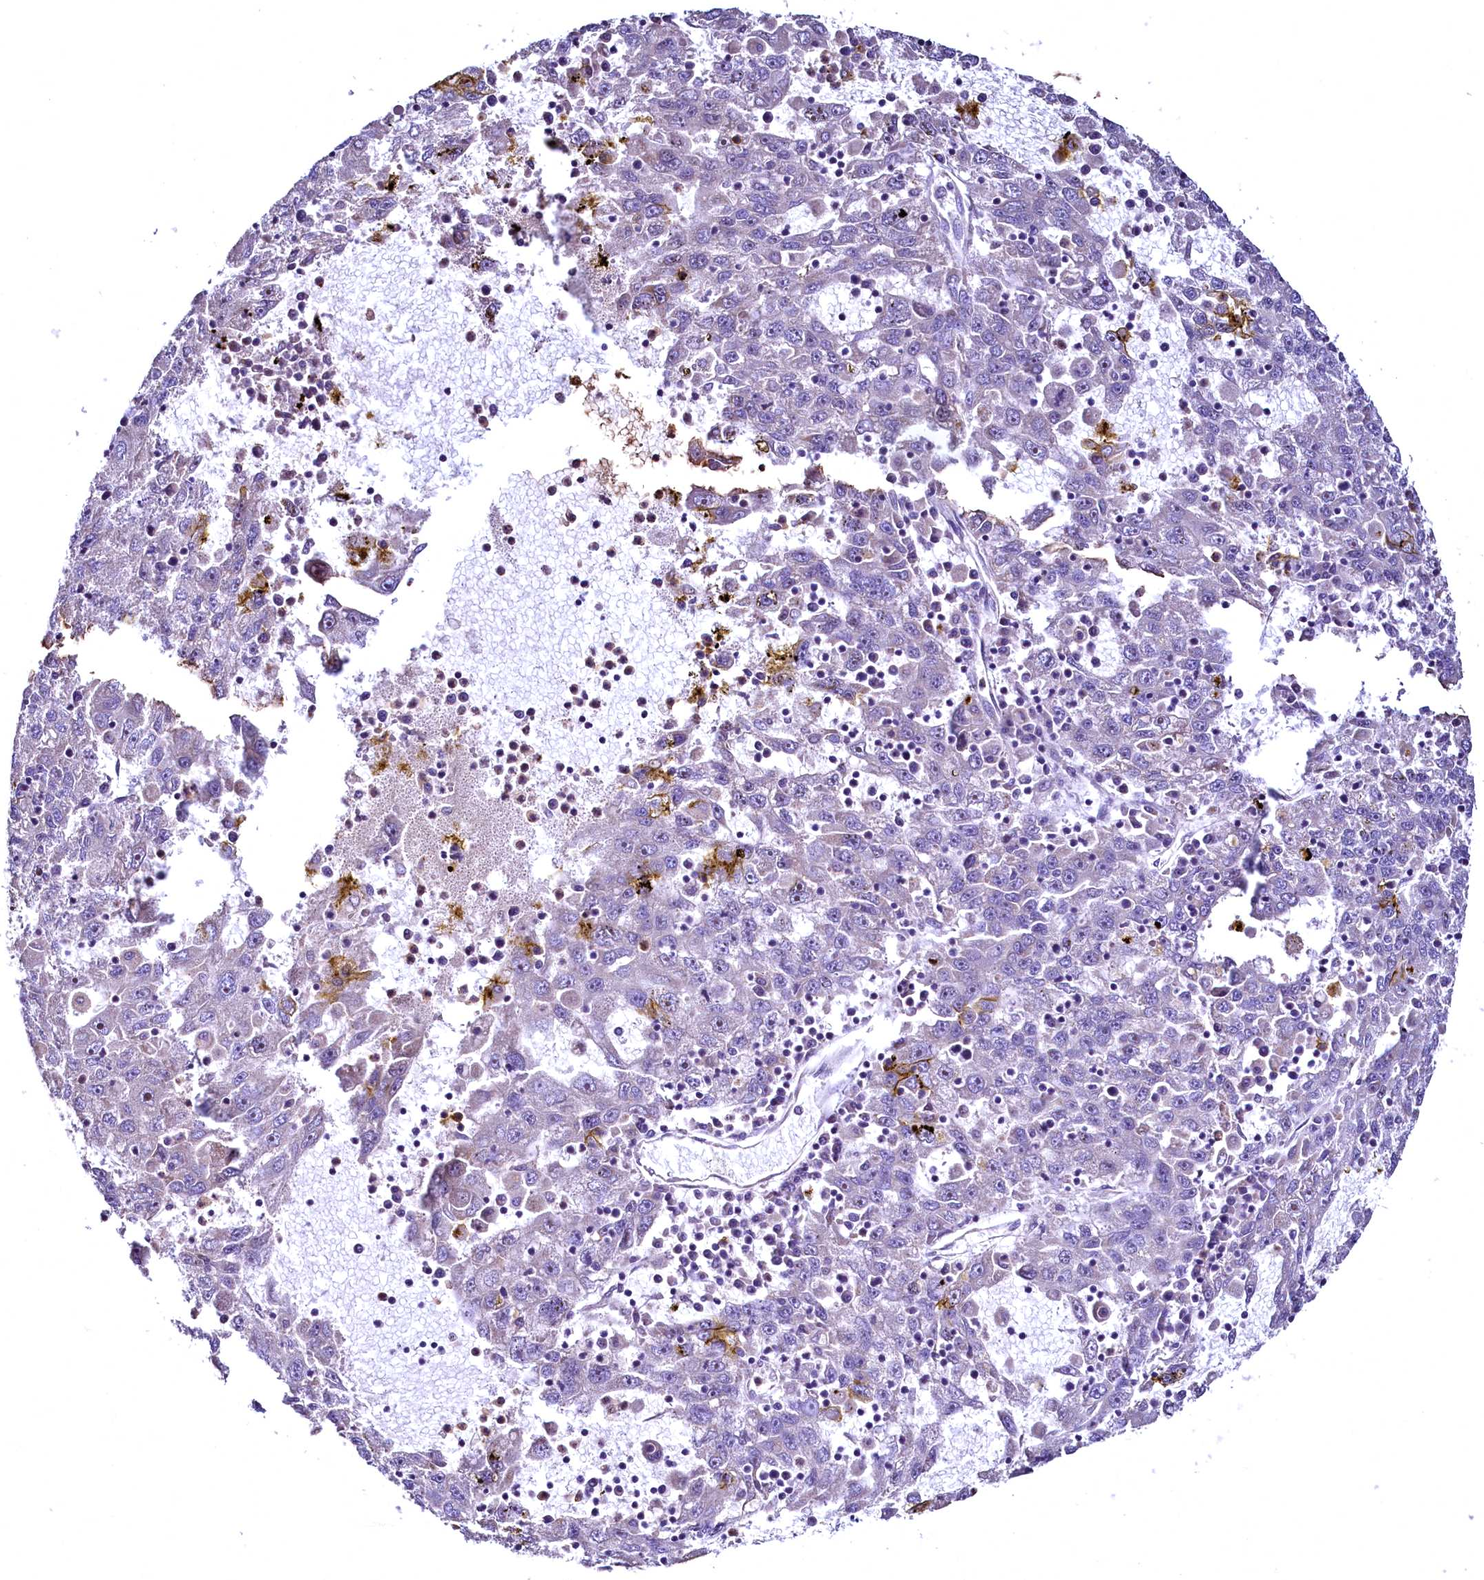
{"staining": {"intensity": "negative", "quantity": "none", "location": "none"}, "tissue": "liver cancer", "cell_type": "Tumor cells", "image_type": "cancer", "snomed": [{"axis": "morphology", "description": "Carcinoma, Hepatocellular, NOS"}, {"axis": "topography", "description": "Liver"}], "caption": "Liver cancer was stained to show a protein in brown. There is no significant expression in tumor cells. (Brightfield microscopy of DAB (3,3'-diaminobenzidine) immunohistochemistry at high magnification).", "gene": "TBCEL", "patient": {"sex": "male", "age": 49}}